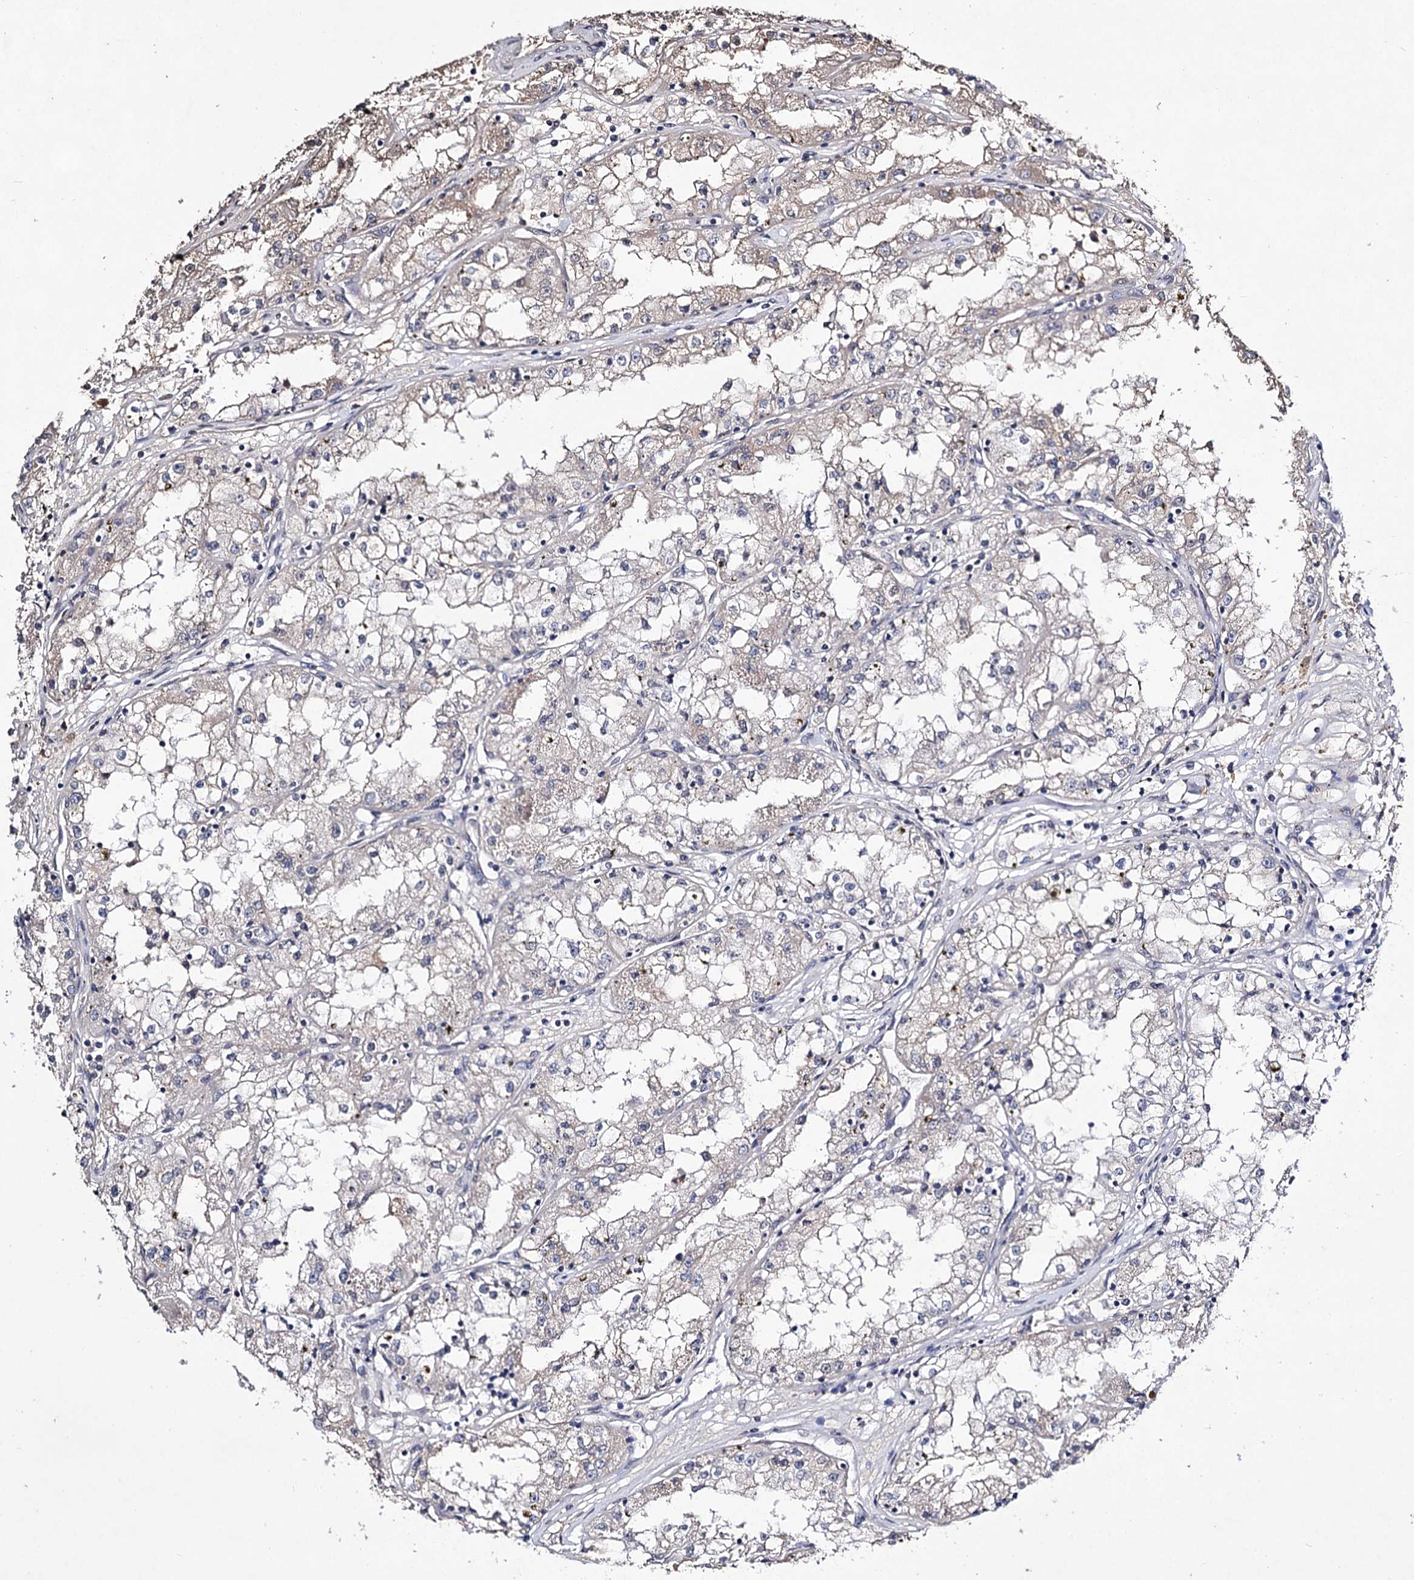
{"staining": {"intensity": "weak", "quantity": "<25%", "location": "cytoplasmic/membranous"}, "tissue": "renal cancer", "cell_type": "Tumor cells", "image_type": "cancer", "snomed": [{"axis": "morphology", "description": "Adenocarcinoma, NOS"}, {"axis": "topography", "description": "Kidney"}], "caption": "DAB (3,3'-diaminobenzidine) immunohistochemical staining of human renal cancer displays no significant positivity in tumor cells.", "gene": "PLIN1", "patient": {"sex": "male", "age": 56}}